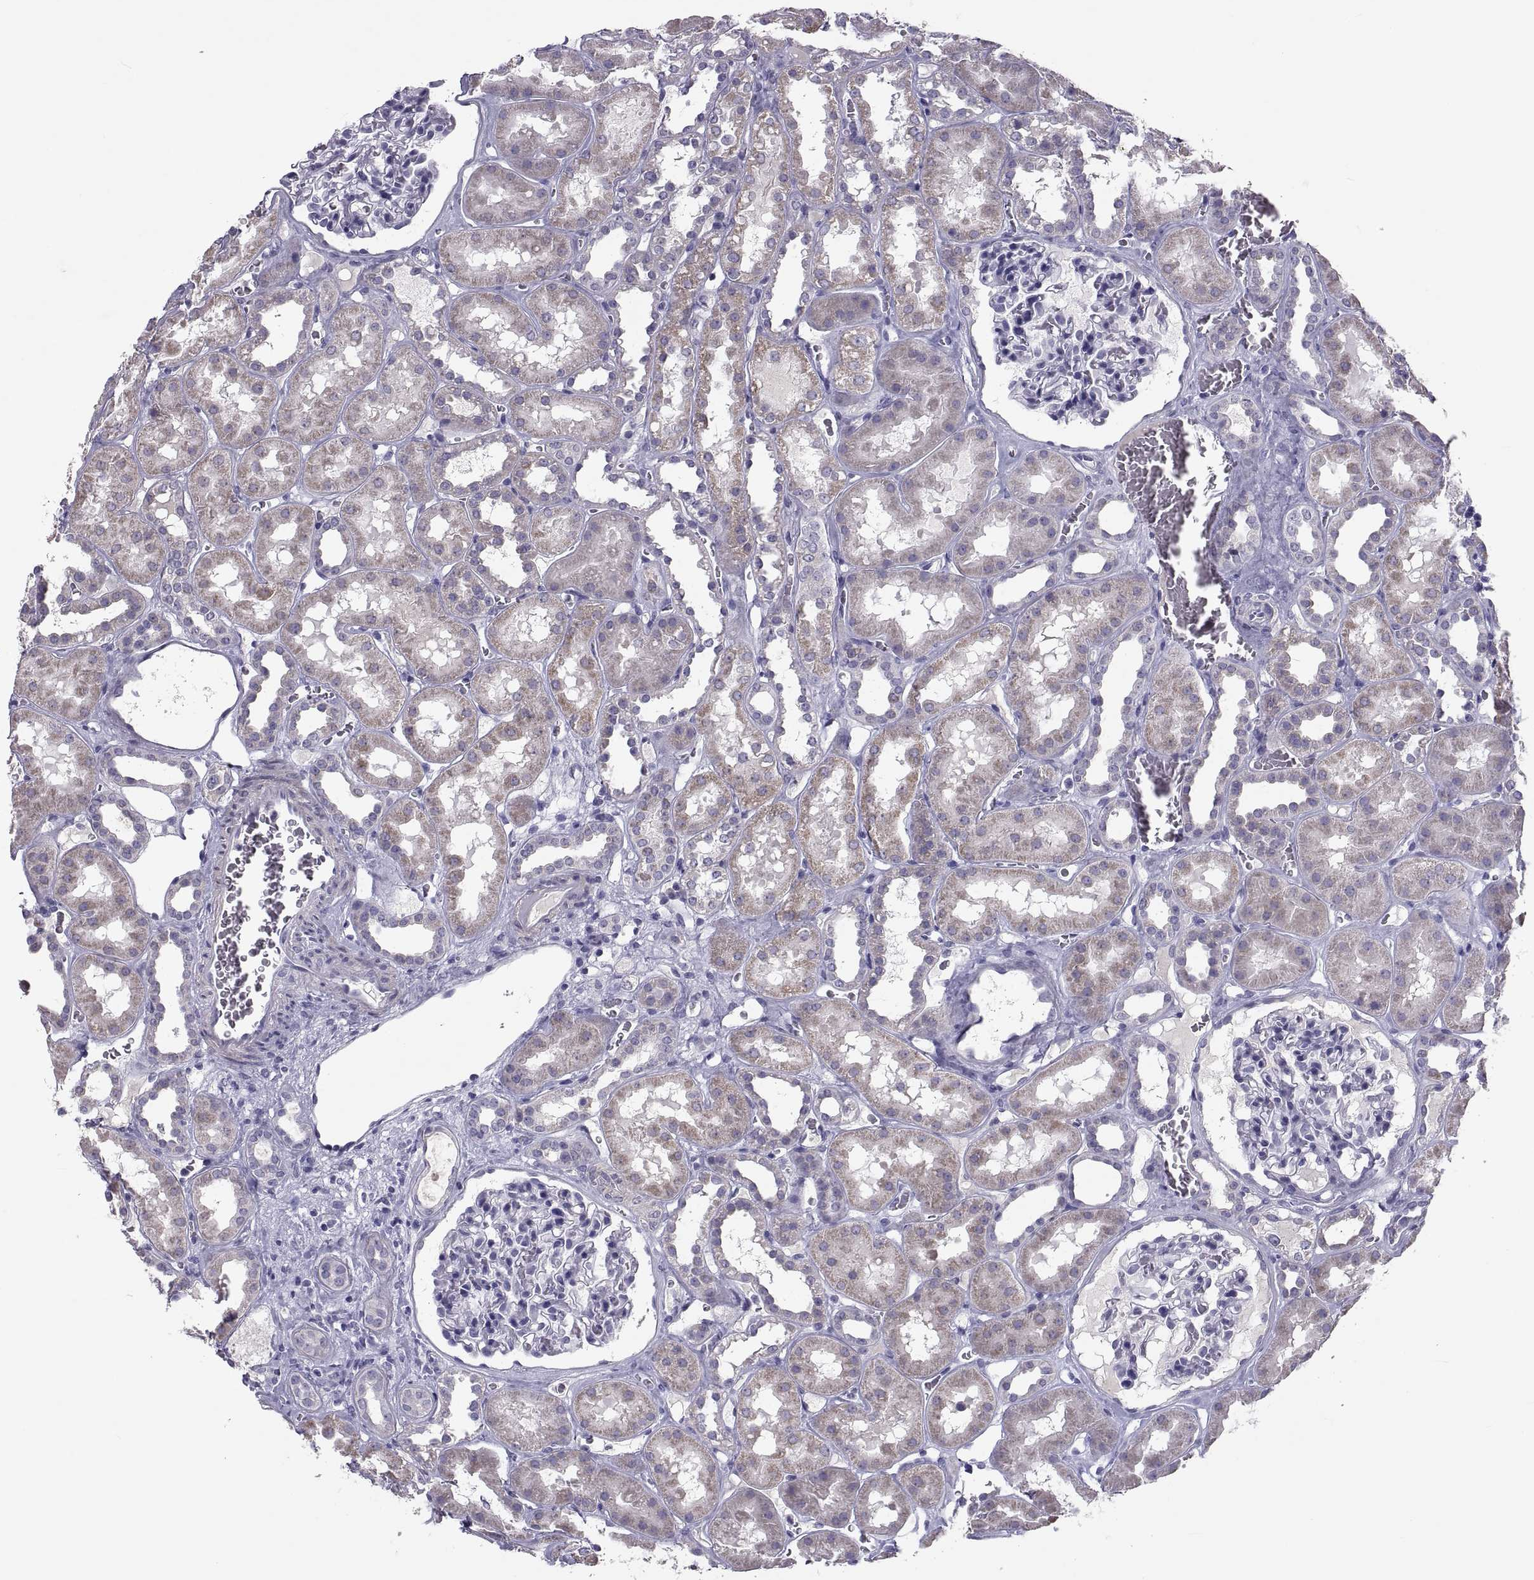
{"staining": {"intensity": "negative", "quantity": "none", "location": "none"}, "tissue": "kidney", "cell_type": "Cells in glomeruli", "image_type": "normal", "snomed": [{"axis": "morphology", "description": "Normal tissue, NOS"}, {"axis": "topography", "description": "Kidney"}], "caption": "The immunohistochemistry (IHC) photomicrograph has no significant expression in cells in glomeruli of kidney. Brightfield microscopy of immunohistochemistry stained with DAB (brown) and hematoxylin (blue), captured at high magnification.", "gene": "IGSF1", "patient": {"sex": "female", "age": 41}}